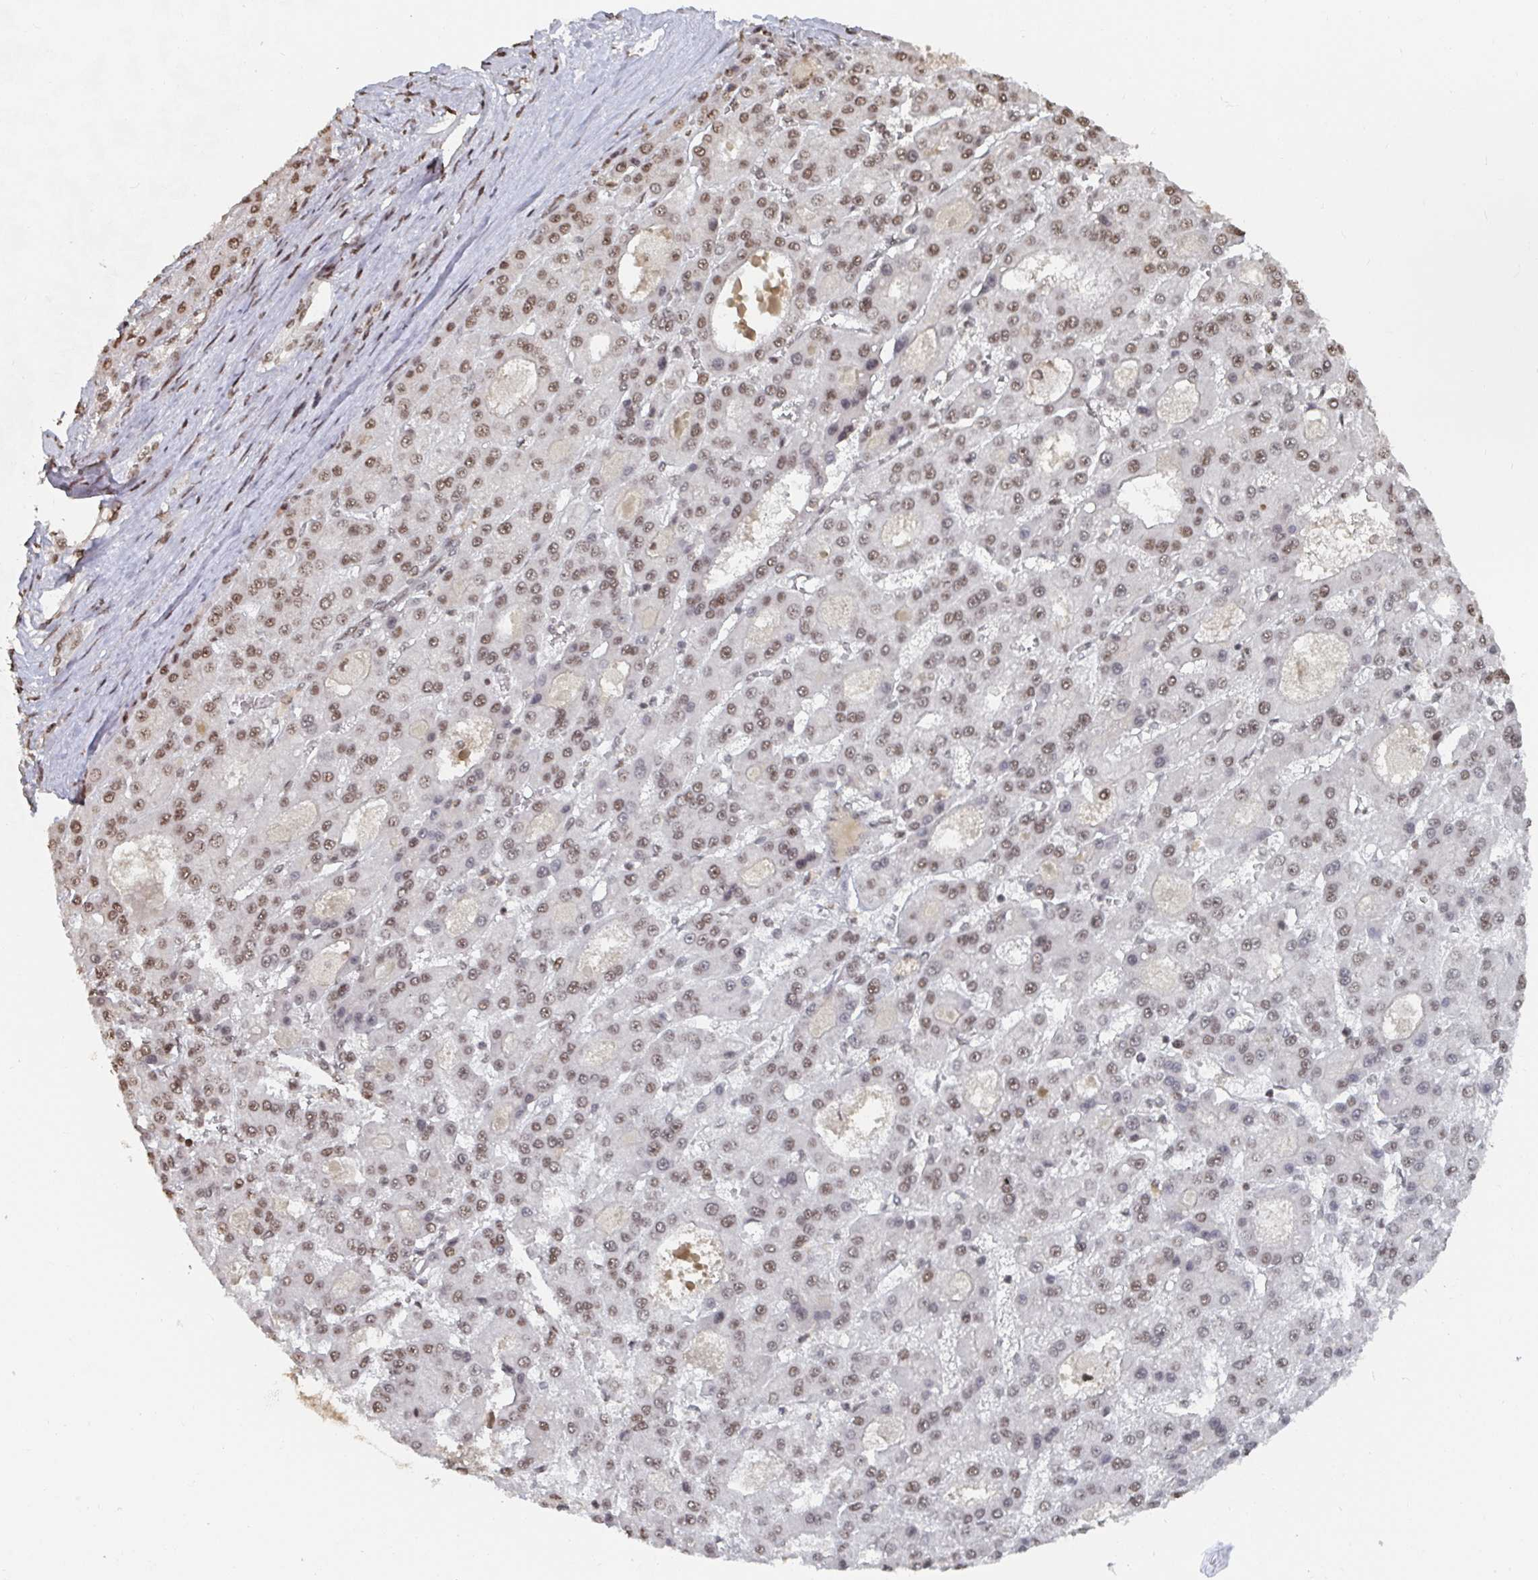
{"staining": {"intensity": "moderate", "quantity": ">75%", "location": "nuclear"}, "tissue": "liver cancer", "cell_type": "Tumor cells", "image_type": "cancer", "snomed": [{"axis": "morphology", "description": "Carcinoma, Hepatocellular, NOS"}, {"axis": "topography", "description": "Liver"}], "caption": "Immunohistochemical staining of liver cancer shows medium levels of moderate nuclear protein staining in approximately >75% of tumor cells.", "gene": "ZDHHC12", "patient": {"sex": "male", "age": 70}}